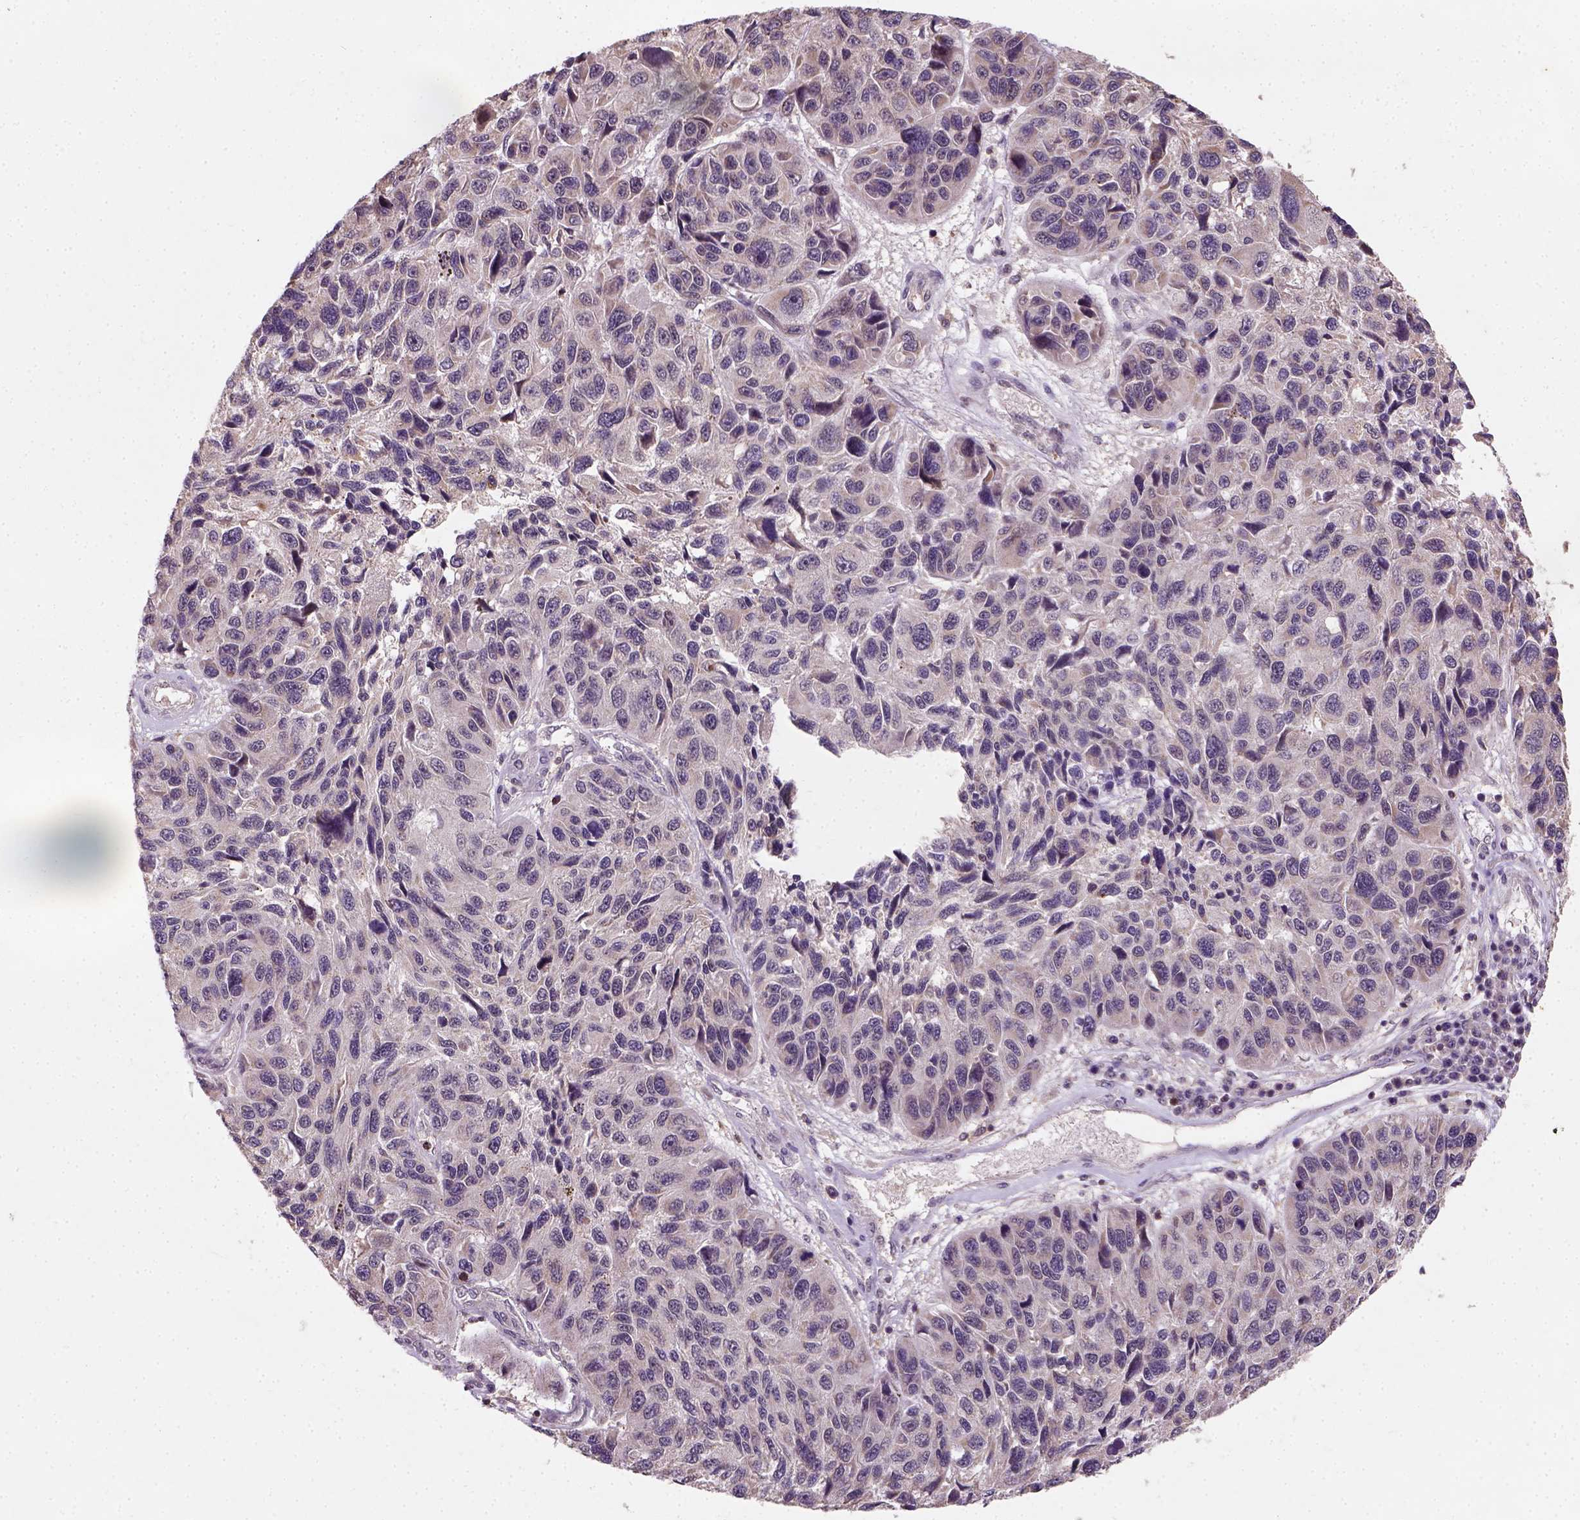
{"staining": {"intensity": "weak", "quantity": "25%-75%", "location": "cytoplasmic/membranous"}, "tissue": "melanoma", "cell_type": "Tumor cells", "image_type": "cancer", "snomed": [{"axis": "morphology", "description": "Malignant melanoma, NOS"}, {"axis": "topography", "description": "Skin"}], "caption": "A photomicrograph of human malignant melanoma stained for a protein shows weak cytoplasmic/membranous brown staining in tumor cells.", "gene": "CAMKK1", "patient": {"sex": "male", "age": 53}}